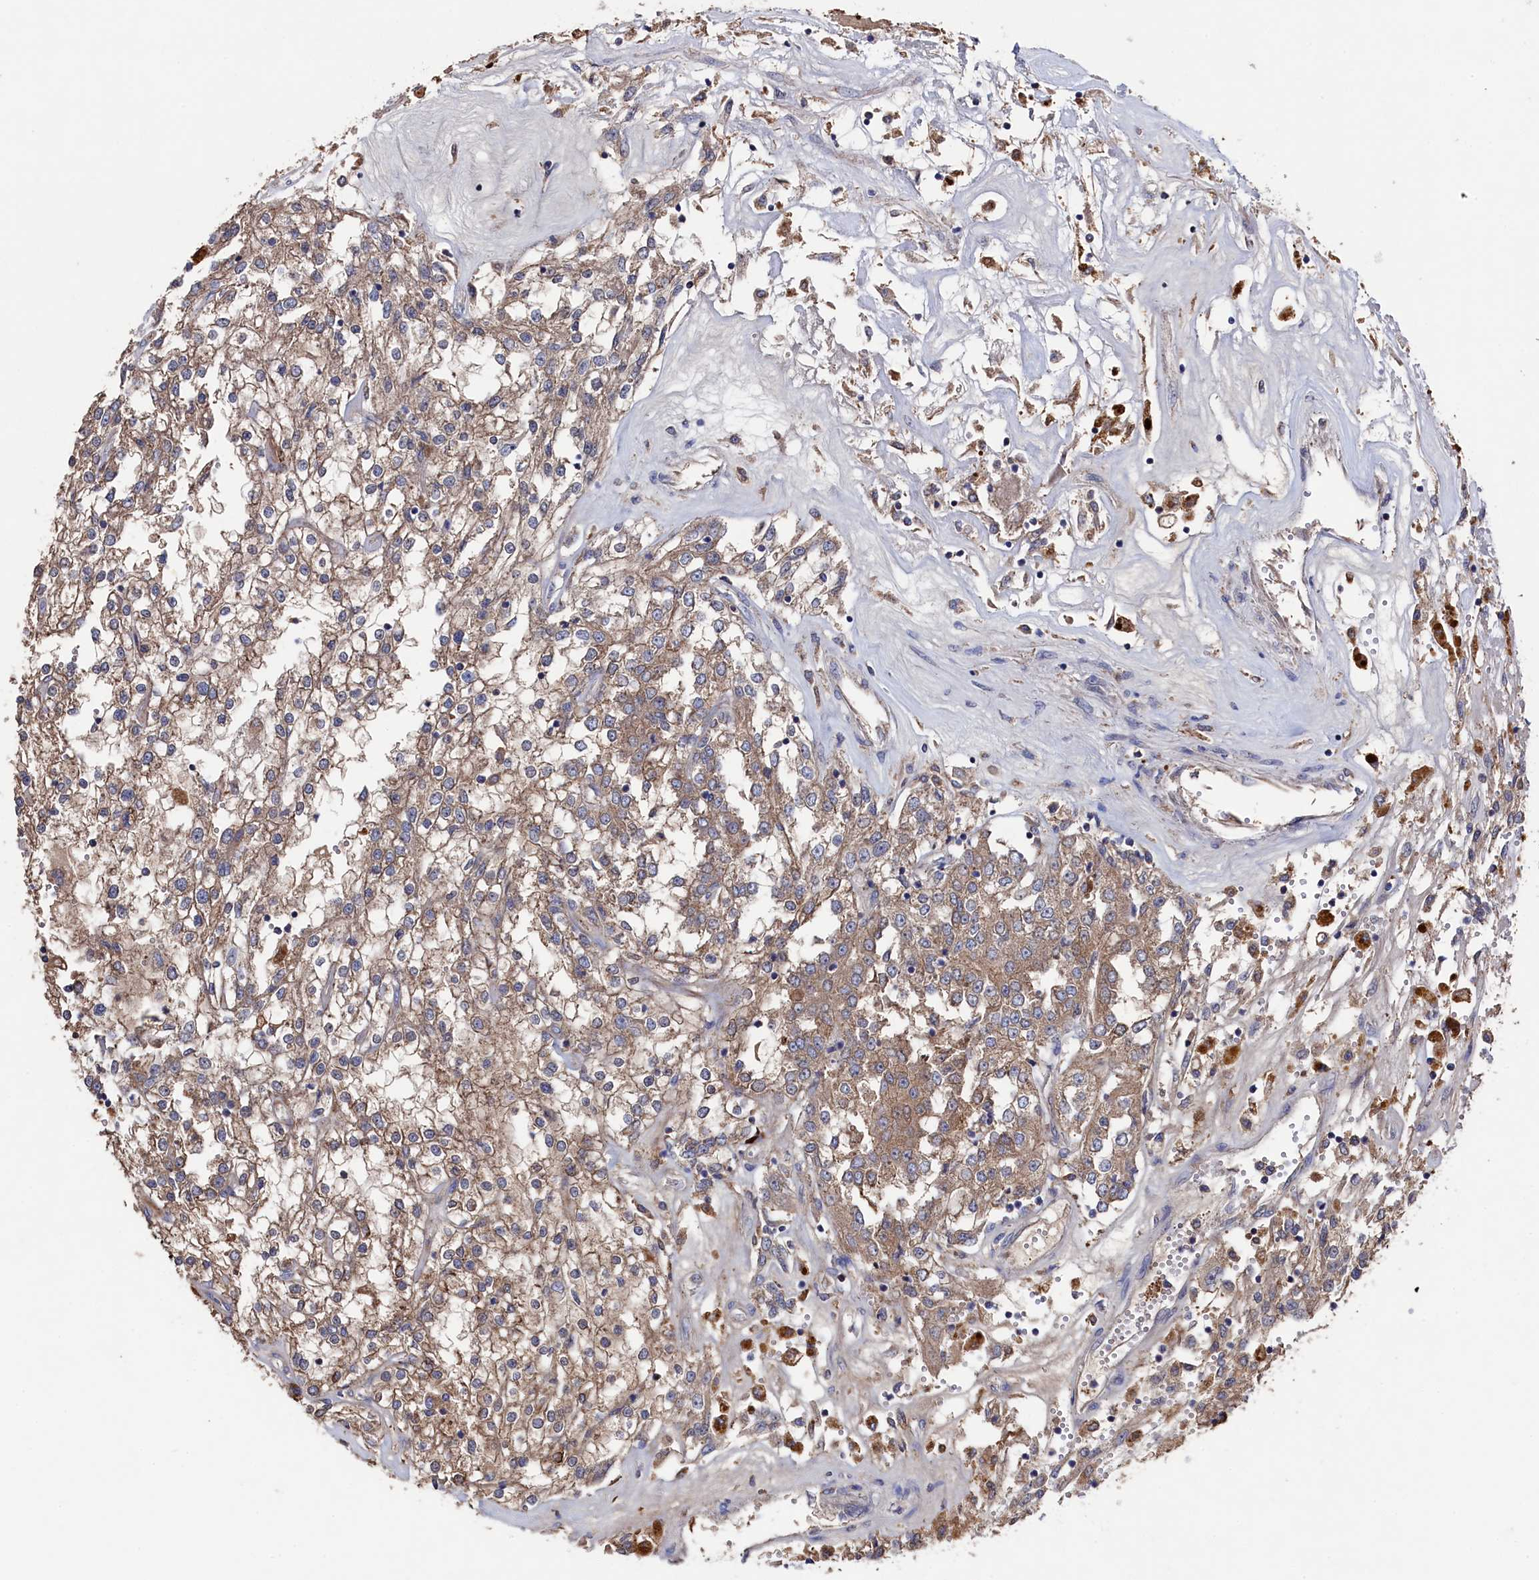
{"staining": {"intensity": "moderate", "quantity": ">75%", "location": "cytoplasmic/membranous"}, "tissue": "renal cancer", "cell_type": "Tumor cells", "image_type": "cancer", "snomed": [{"axis": "morphology", "description": "Adenocarcinoma, NOS"}, {"axis": "topography", "description": "Kidney"}], "caption": "Moderate cytoplasmic/membranous expression is present in about >75% of tumor cells in renal cancer.", "gene": "TK2", "patient": {"sex": "female", "age": 52}}